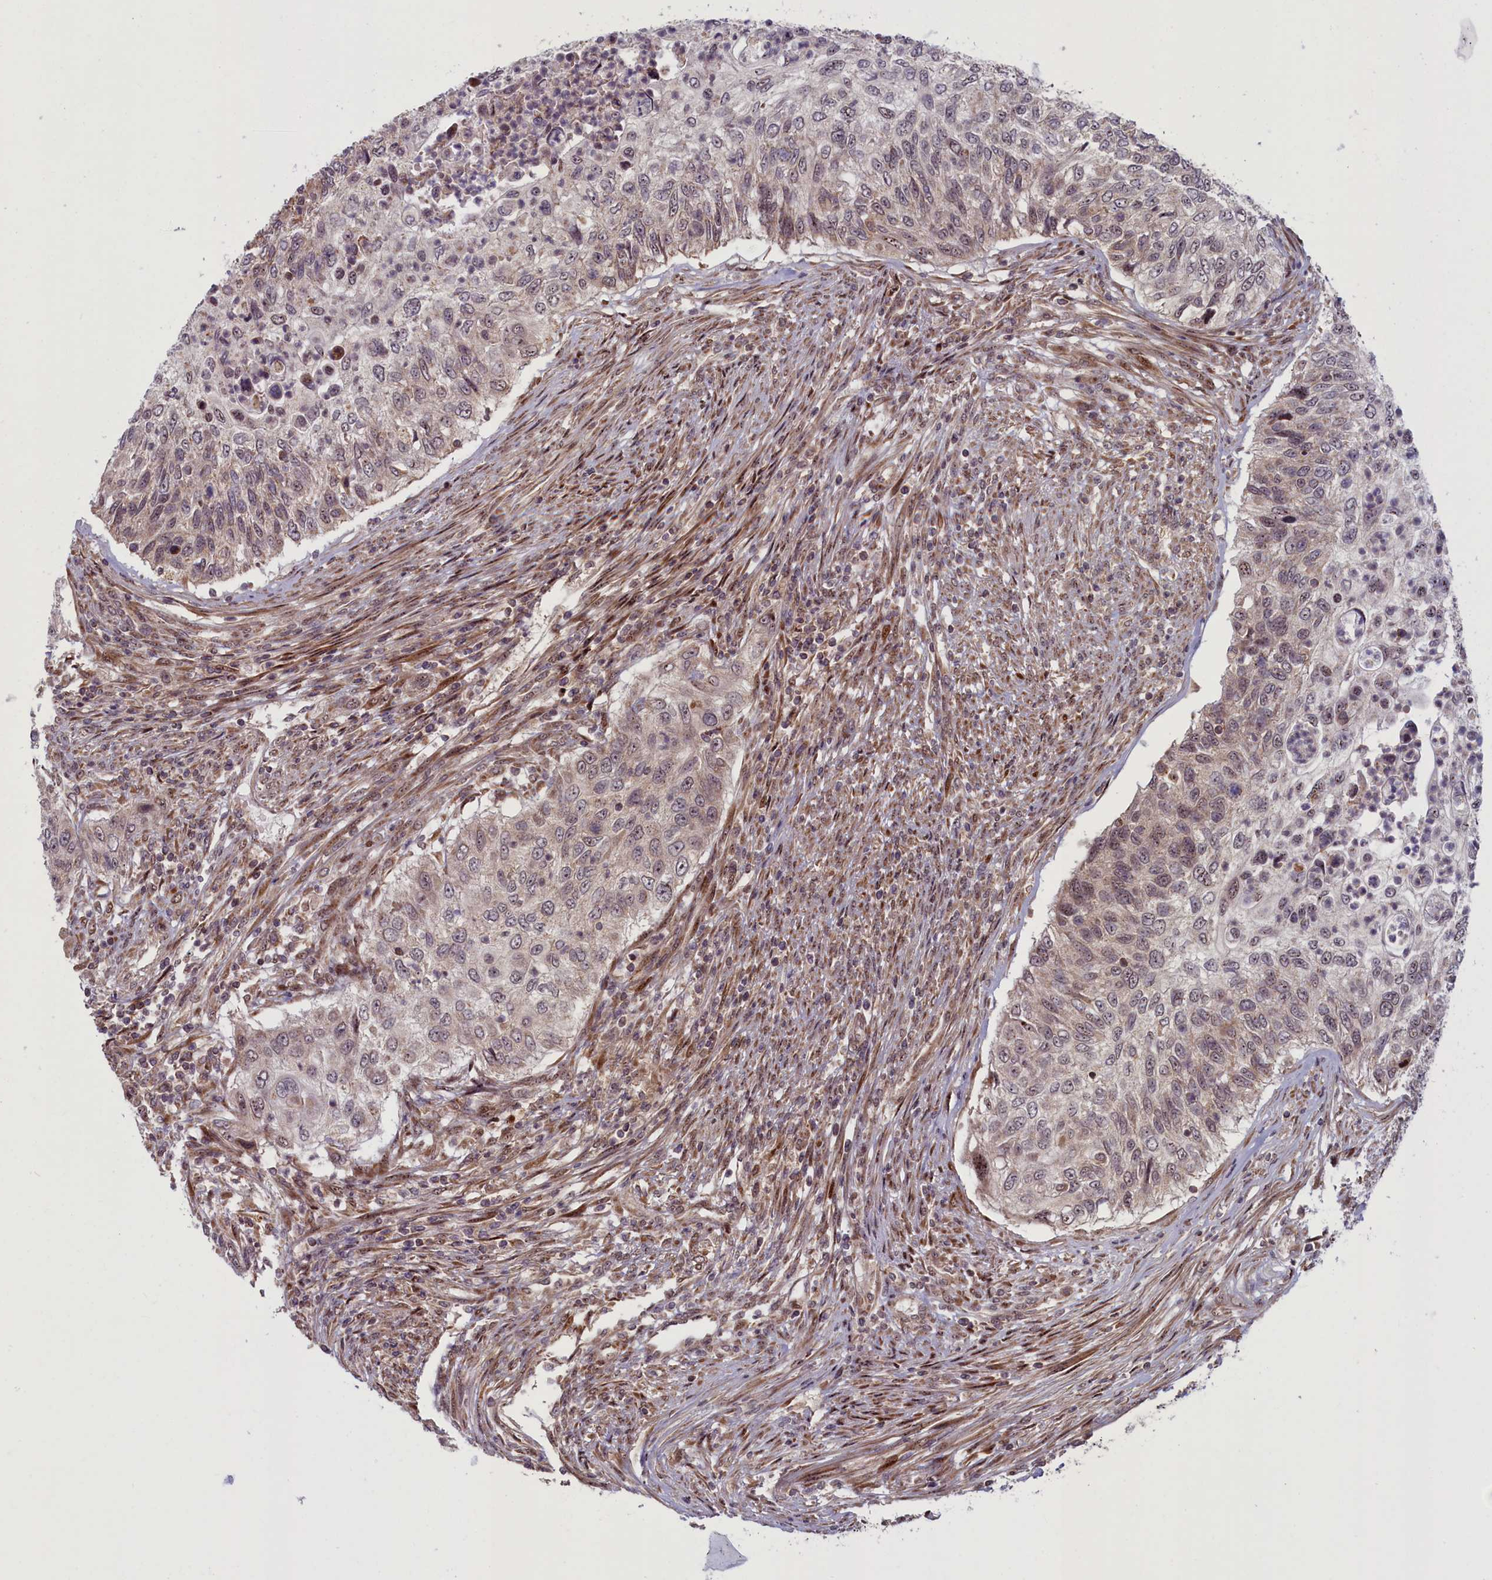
{"staining": {"intensity": "weak", "quantity": "<25%", "location": "cytoplasmic/membranous"}, "tissue": "urothelial cancer", "cell_type": "Tumor cells", "image_type": "cancer", "snomed": [{"axis": "morphology", "description": "Urothelial carcinoma, High grade"}, {"axis": "topography", "description": "Urinary bladder"}], "caption": "A high-resolution image shows immunohistochemistry staining of urothelial cancer, which displays no significant staining in tumor cells. (Stains: DAB (3,3'-diaminobenzidine) IHC with hematoxylin counter stain, Microscopy: brightfield microscopy at high magnification).", "gene": "PLA2G10", "patient": {"sex": "female", "age": 60}}